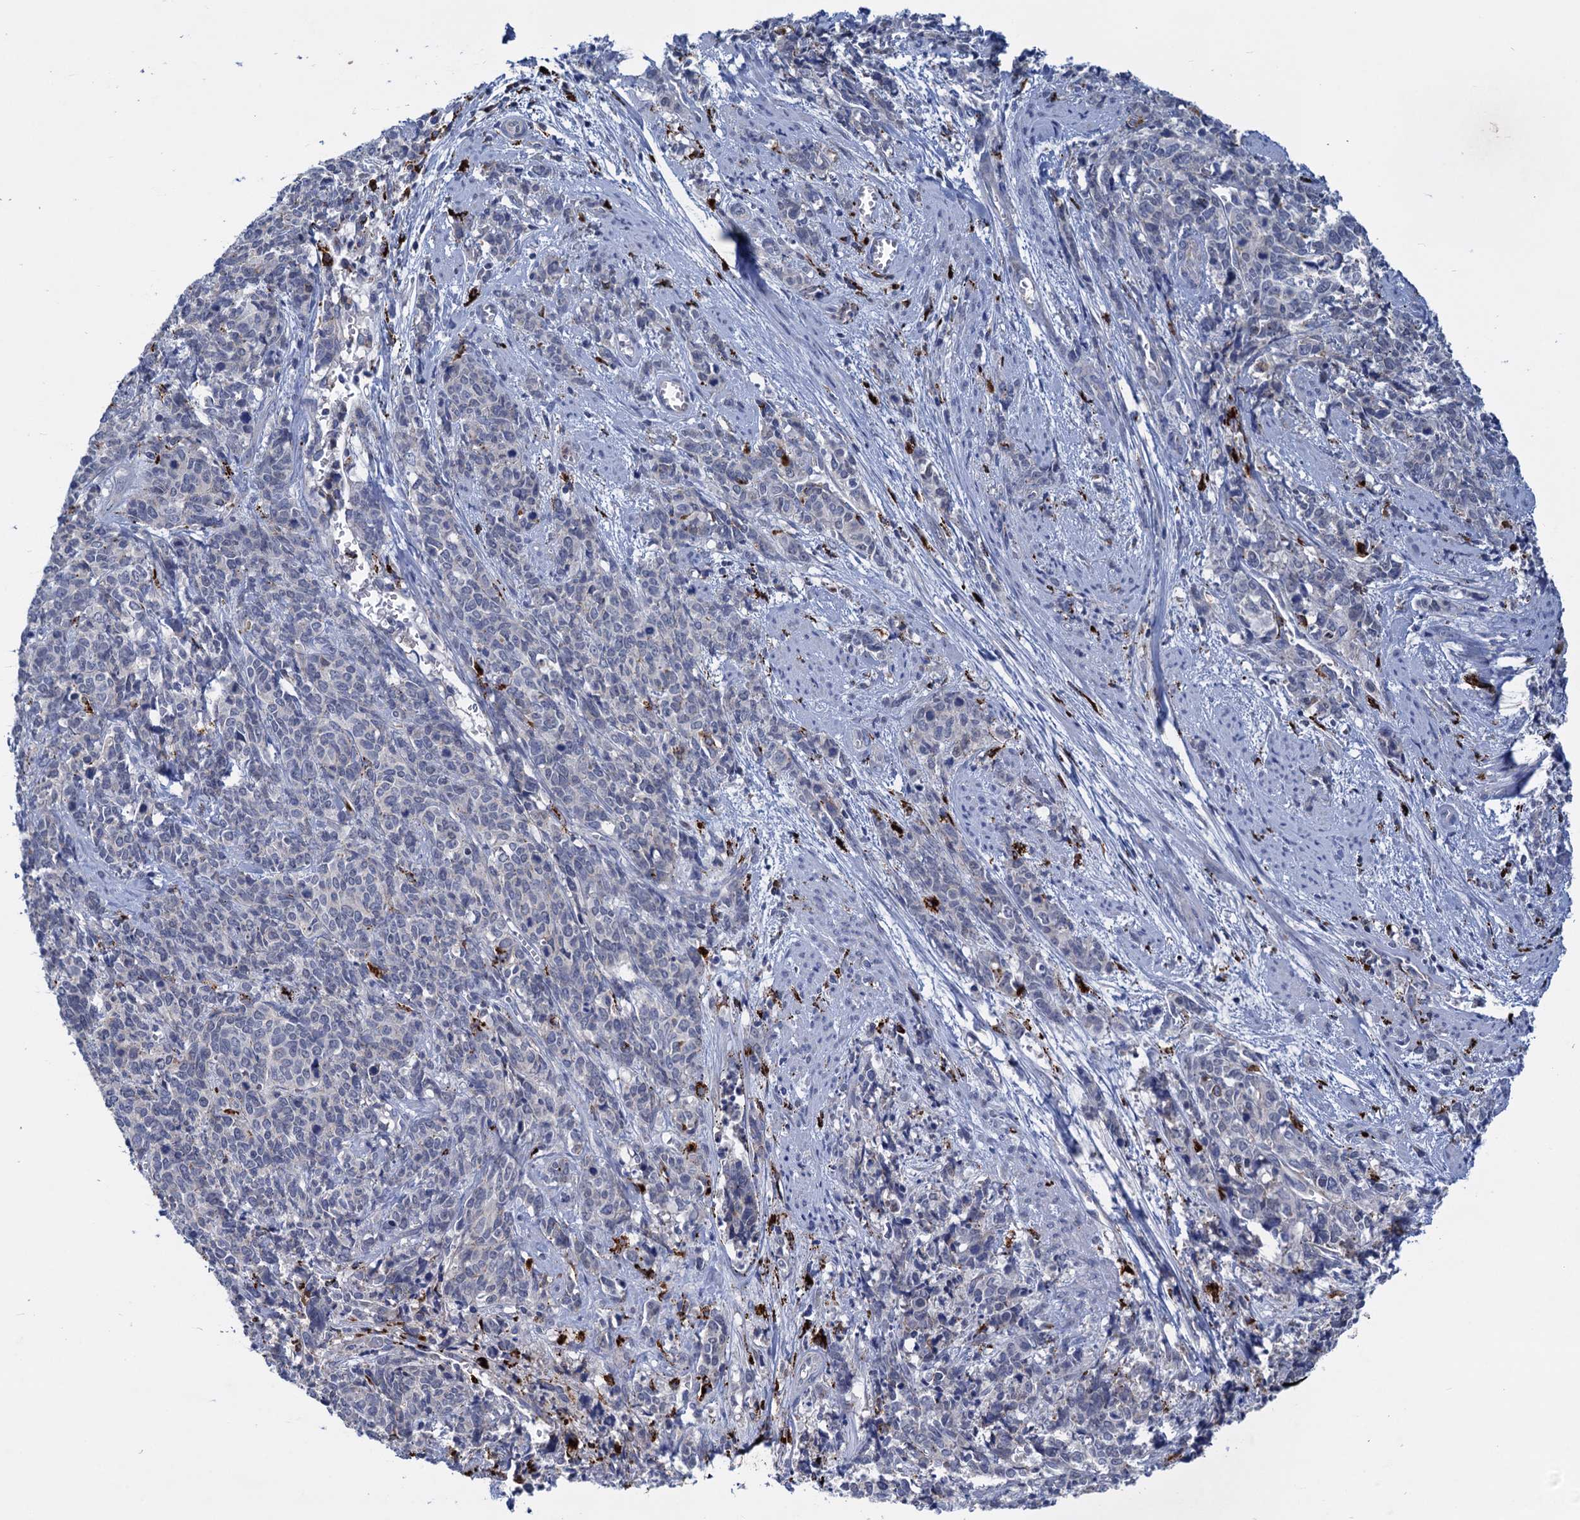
{"staining": {"intensity": "negative", "quantity": "none", "location": "none"}, "tissue": "cervical cancer", "cell_type": "Tumor cells", "image_type": "cancer", "snomed": [{"axis": "morphology", "description": "Squamous cell carcinoma, NOS"}, {"axis": "topography", "description": "Cervix"}], "caption": "Immunohistochemistry micrograph of neoplastic tissue: cervical squamous cell carcinoma stained with DAB exhibits no significant protein staining in tumor cells. (DAB immunohistochemistry (IHC) with hematoxylin counter stain).", "gene": "ANKS3", "patient": {"sex": "female", "age": 60}}